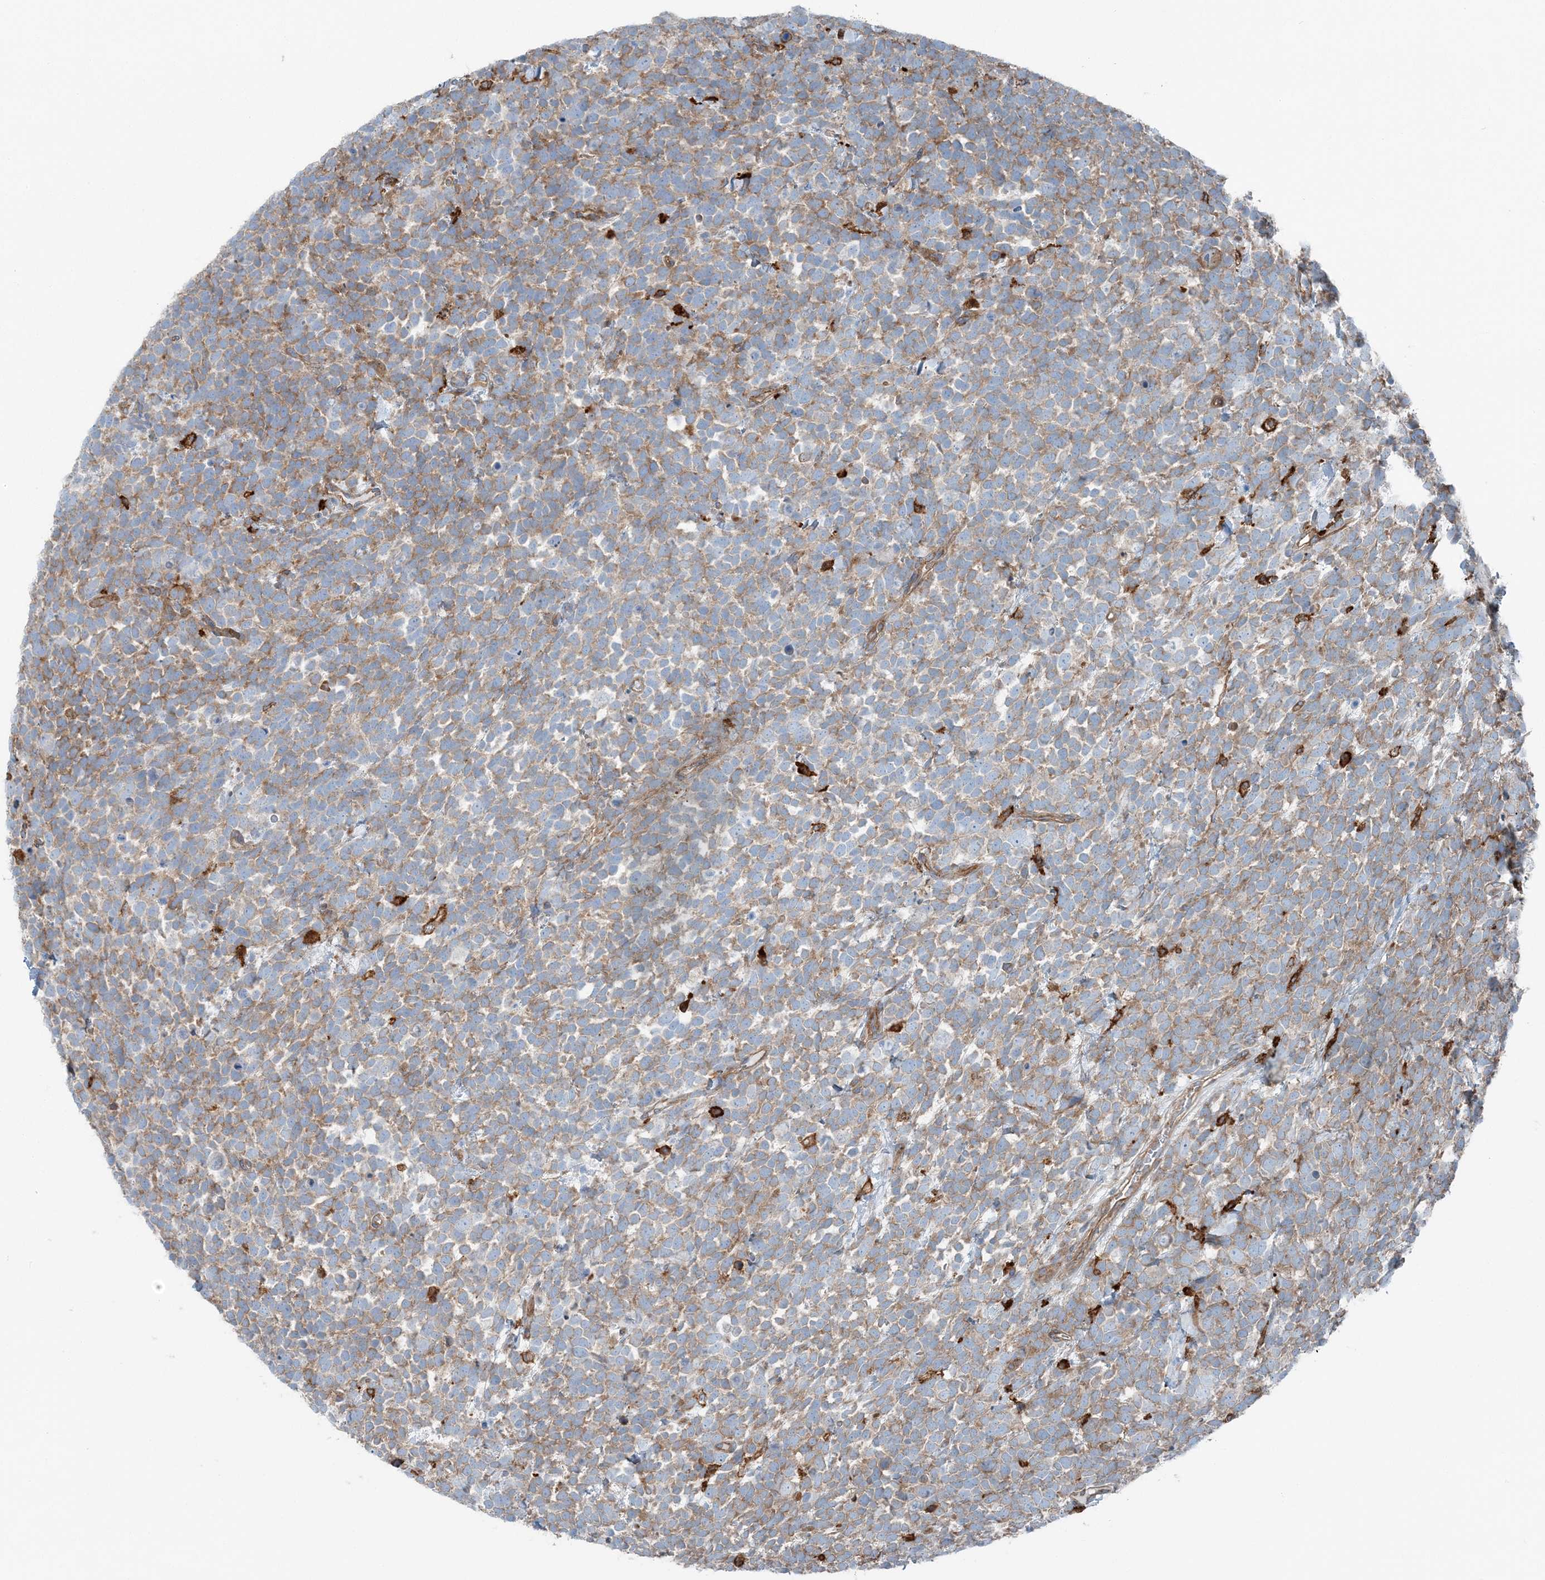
{"staining": {"intensity": "moderate", "quantity": ">75%", "location": "cytoplasmic/membranous"}, "tissue": "urothelial cancer", "cell_type": "Tumor cells", "image_type": "cancer", "snomed": [{"axis": "morphology", "description": "Urothelial carcinoma, High grade"}, {"axis": "topography", "description": "Urinary bladder"}], "caption": "Protein analysis of urothelial cancer tissue displays moderate cytoplasmic/membranous expression in approximately >75% of tumor cells.", "gene": "SNX2", "patient": {"sex": "female", "age": 82}}